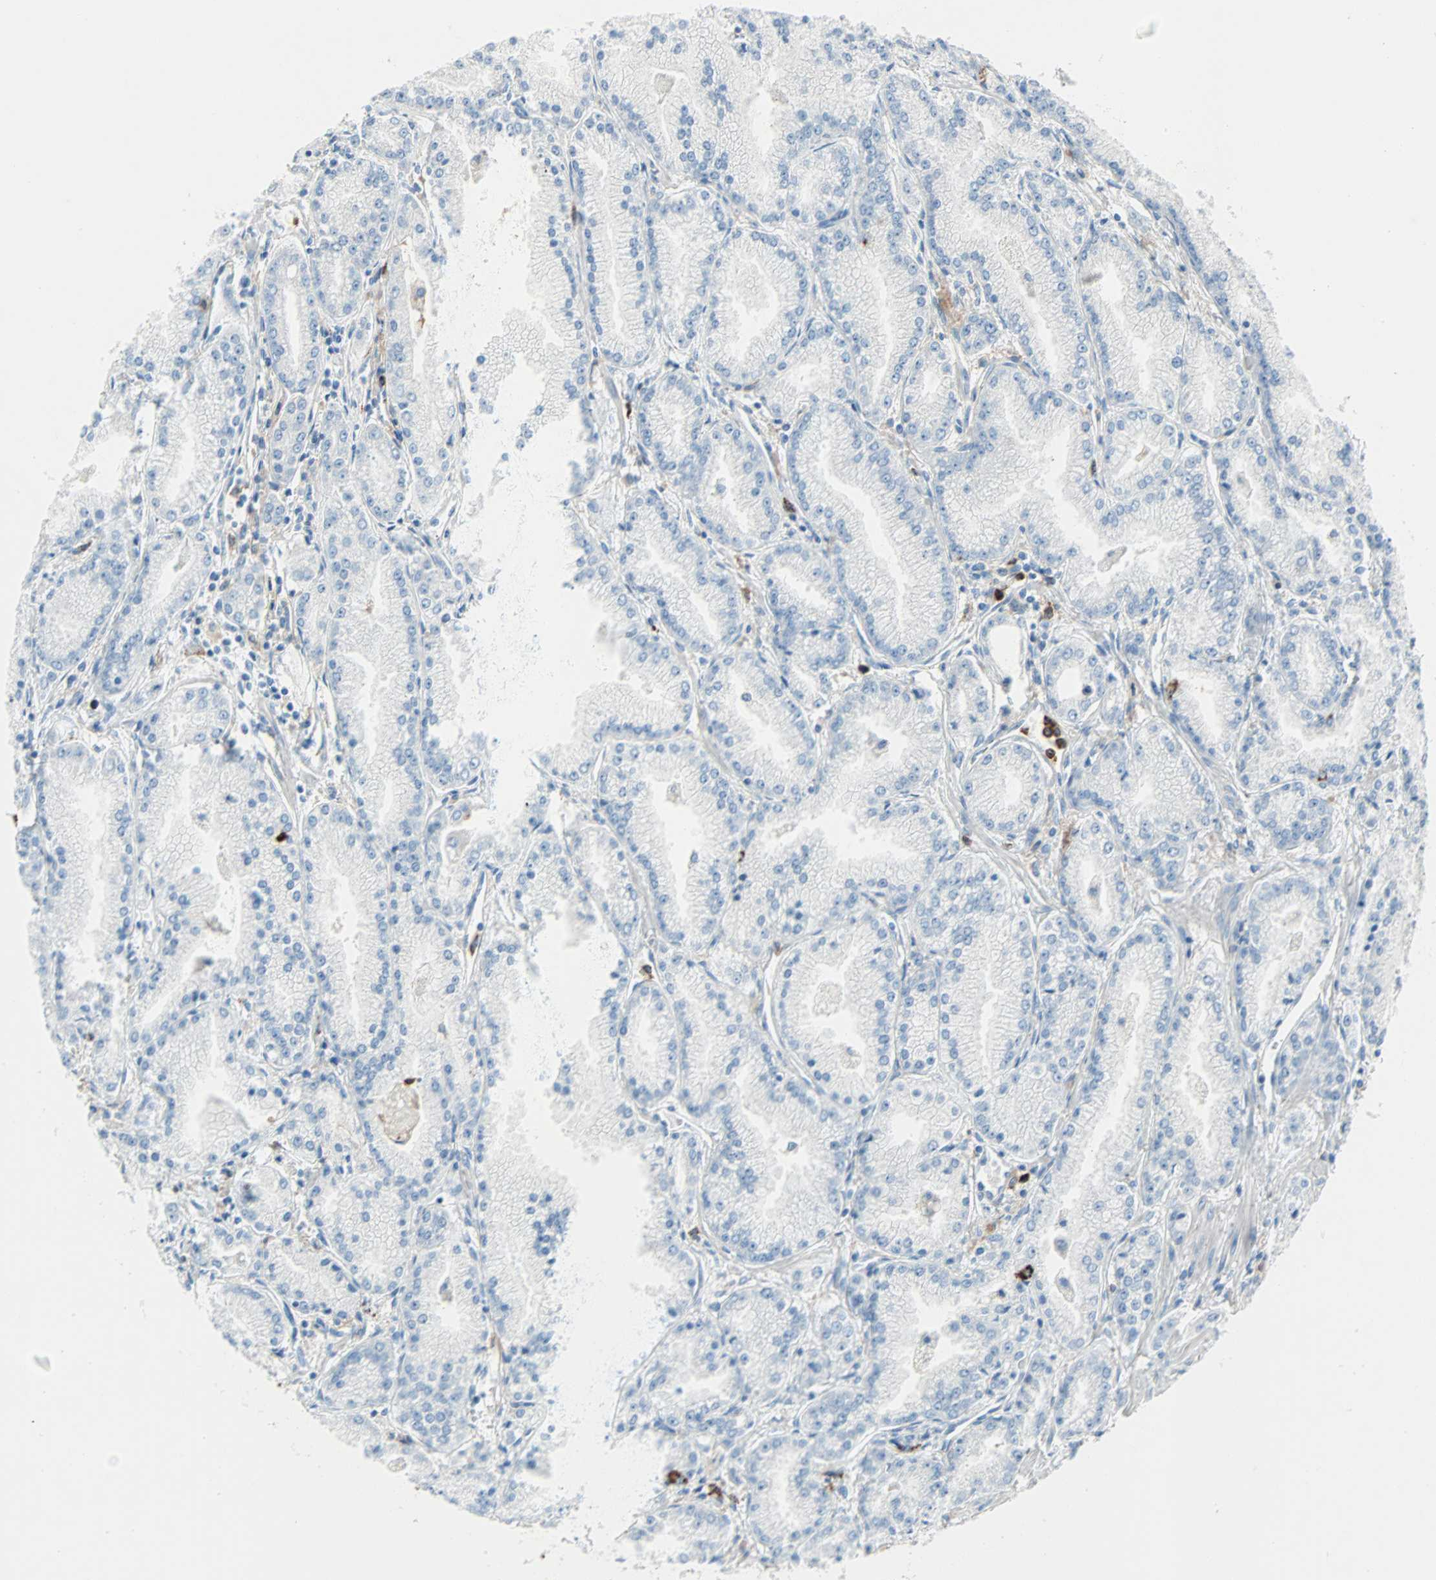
{"staining": {"intensity": "negative", "quantity": "none", "location": "none"}, "tissue": "prostate cancer", "cell_type": "Tumor cells", "image_type": "cancer", "snomed": [{"axis": "morphology", "description": "Adenocarcinoma, High grade"}, {"axis": "topography", "description": "Prostate"}], "caption": "High power microscopy histopathology image of an immunohistochemistry micrograph of prostate cancer, revealing no significant staining in tumor cells. (DAB (3,3'-diaminobenzidine) IHC visualized using brightfield microscopy, high magnification).", "gene": "CLEC4A", "patient": {"sex": "male", "age": 61}}